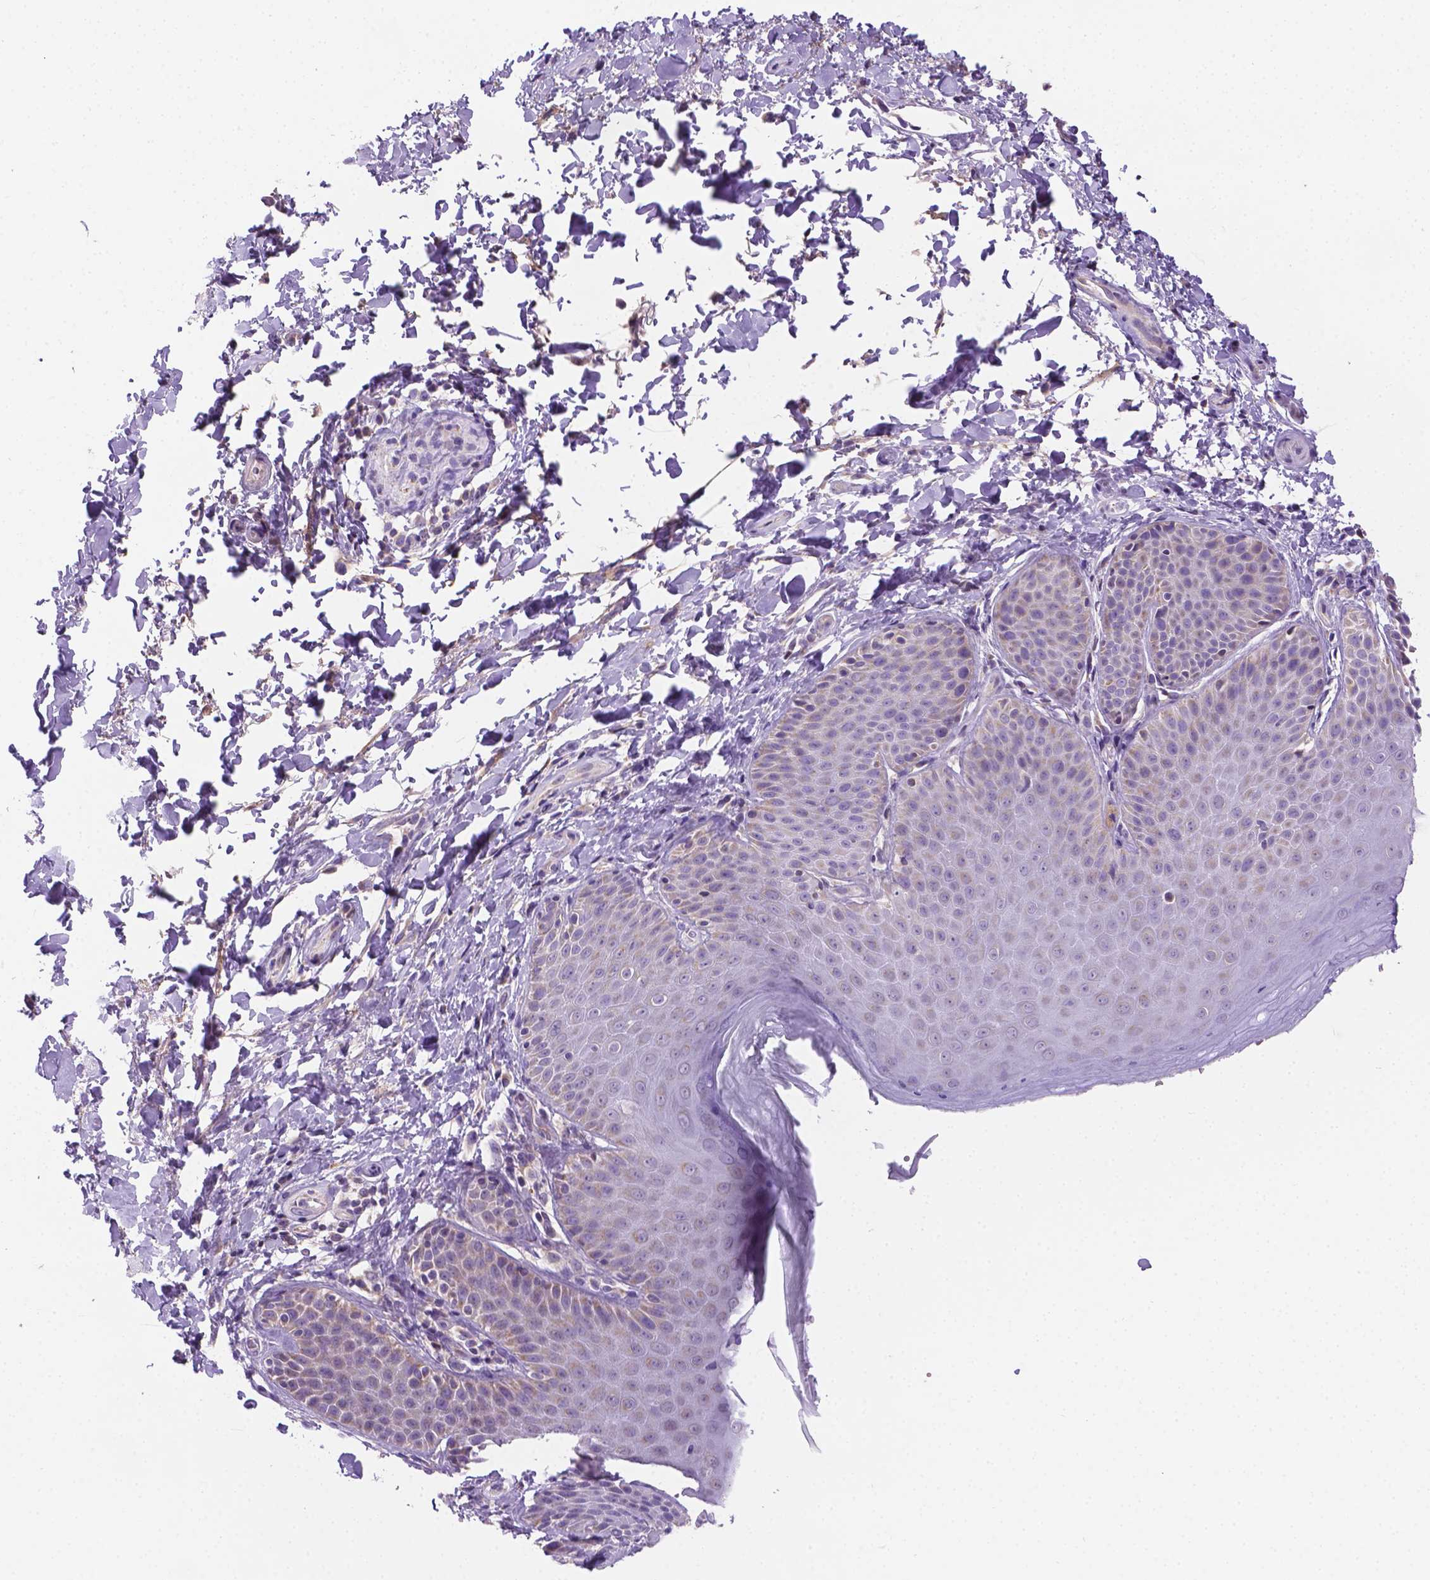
{"staining": {"intensity": "negative", "quantity": "none", "location": "none"}, "tissue": "skin", "cell_type": "Epidermal cells", "image_type": "normal", "snomed": [{"axis": "morphology", "description": "Normal tissue, NOS"}, {"axis": "topography", "description": "Anal"}, {"axis": "topography", "description": "Peripheral nerve tissue"}], "caption": "Immunohistochemistry (IHC) of benign human skin displays no staining in epidermal cells. (DAB (3,3'-diaminobenzidine) immunohistochemistry (IHC) with hematoxylin counter stain).", "gene": "CSPG5", "patient": {"sex": "male", "age": 51}}